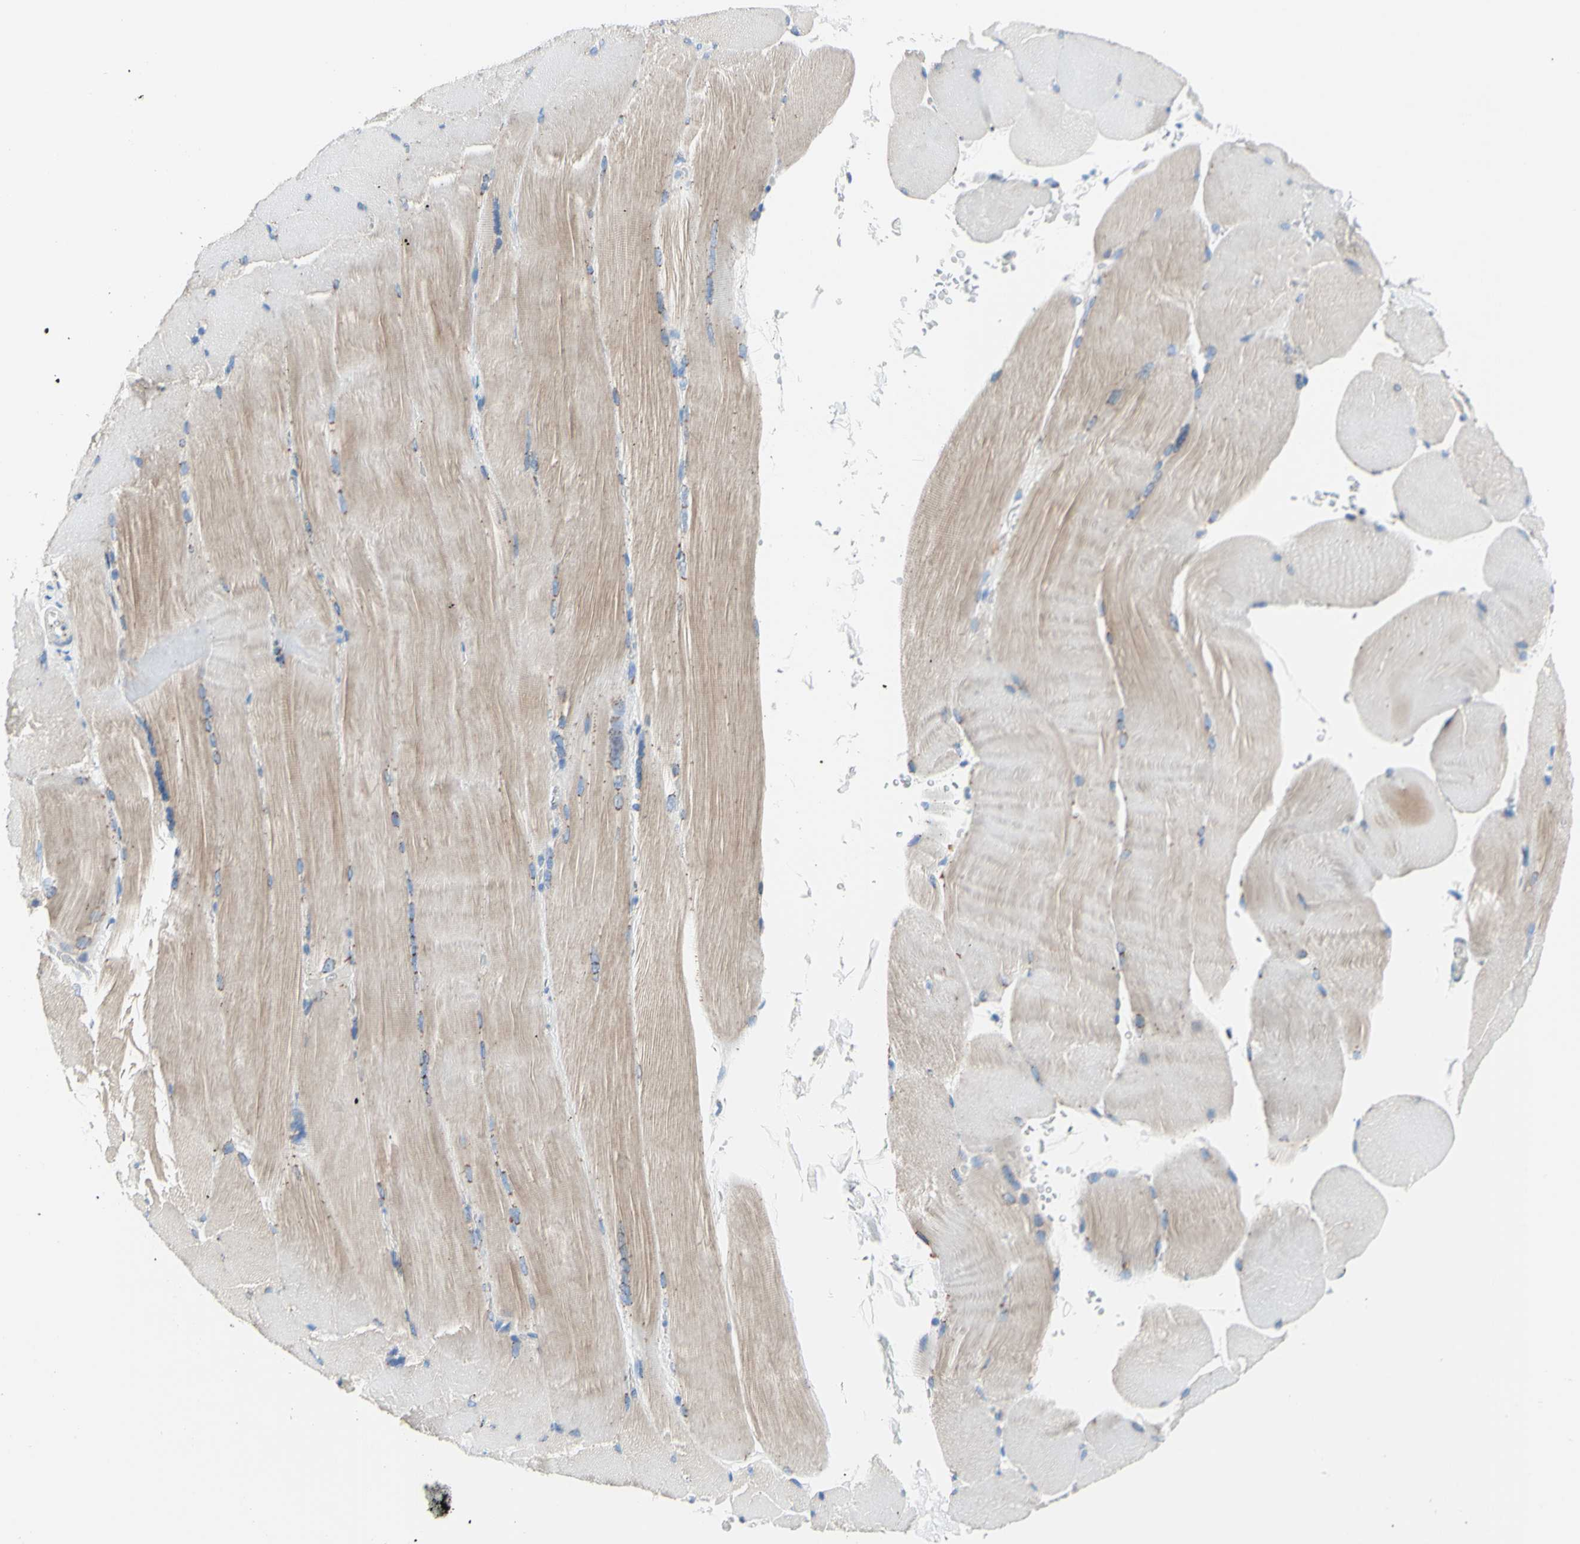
{"staining": {"intensity": "weak", "quantity": "25%-75%", "location": "cytoplasmic/membranous"}, "tissue": "skeletal muscle", "cell_type": "Myocytes", "image_type": "normal", "snomed": [{"axis": "morphology", "description": "Normal tissue, NOS"}, {"axis": "topography", "description": "Skin"}, {"axis": "topography", "description": "Skeletal muscle"}], "caption": "Immunohistochemistry micrograph of unremarkable skeletal muscle: human skeletal muscle stained using immunohistochemistry (IHC) shows low levels of weak protein expression localized specifically in the cytoplasmic/membranous of myocytes, appearing as a cytoplasmic/membranous brown color.", "gene": "GALNT2", "patient": {"sex": "male", "age": 83}}